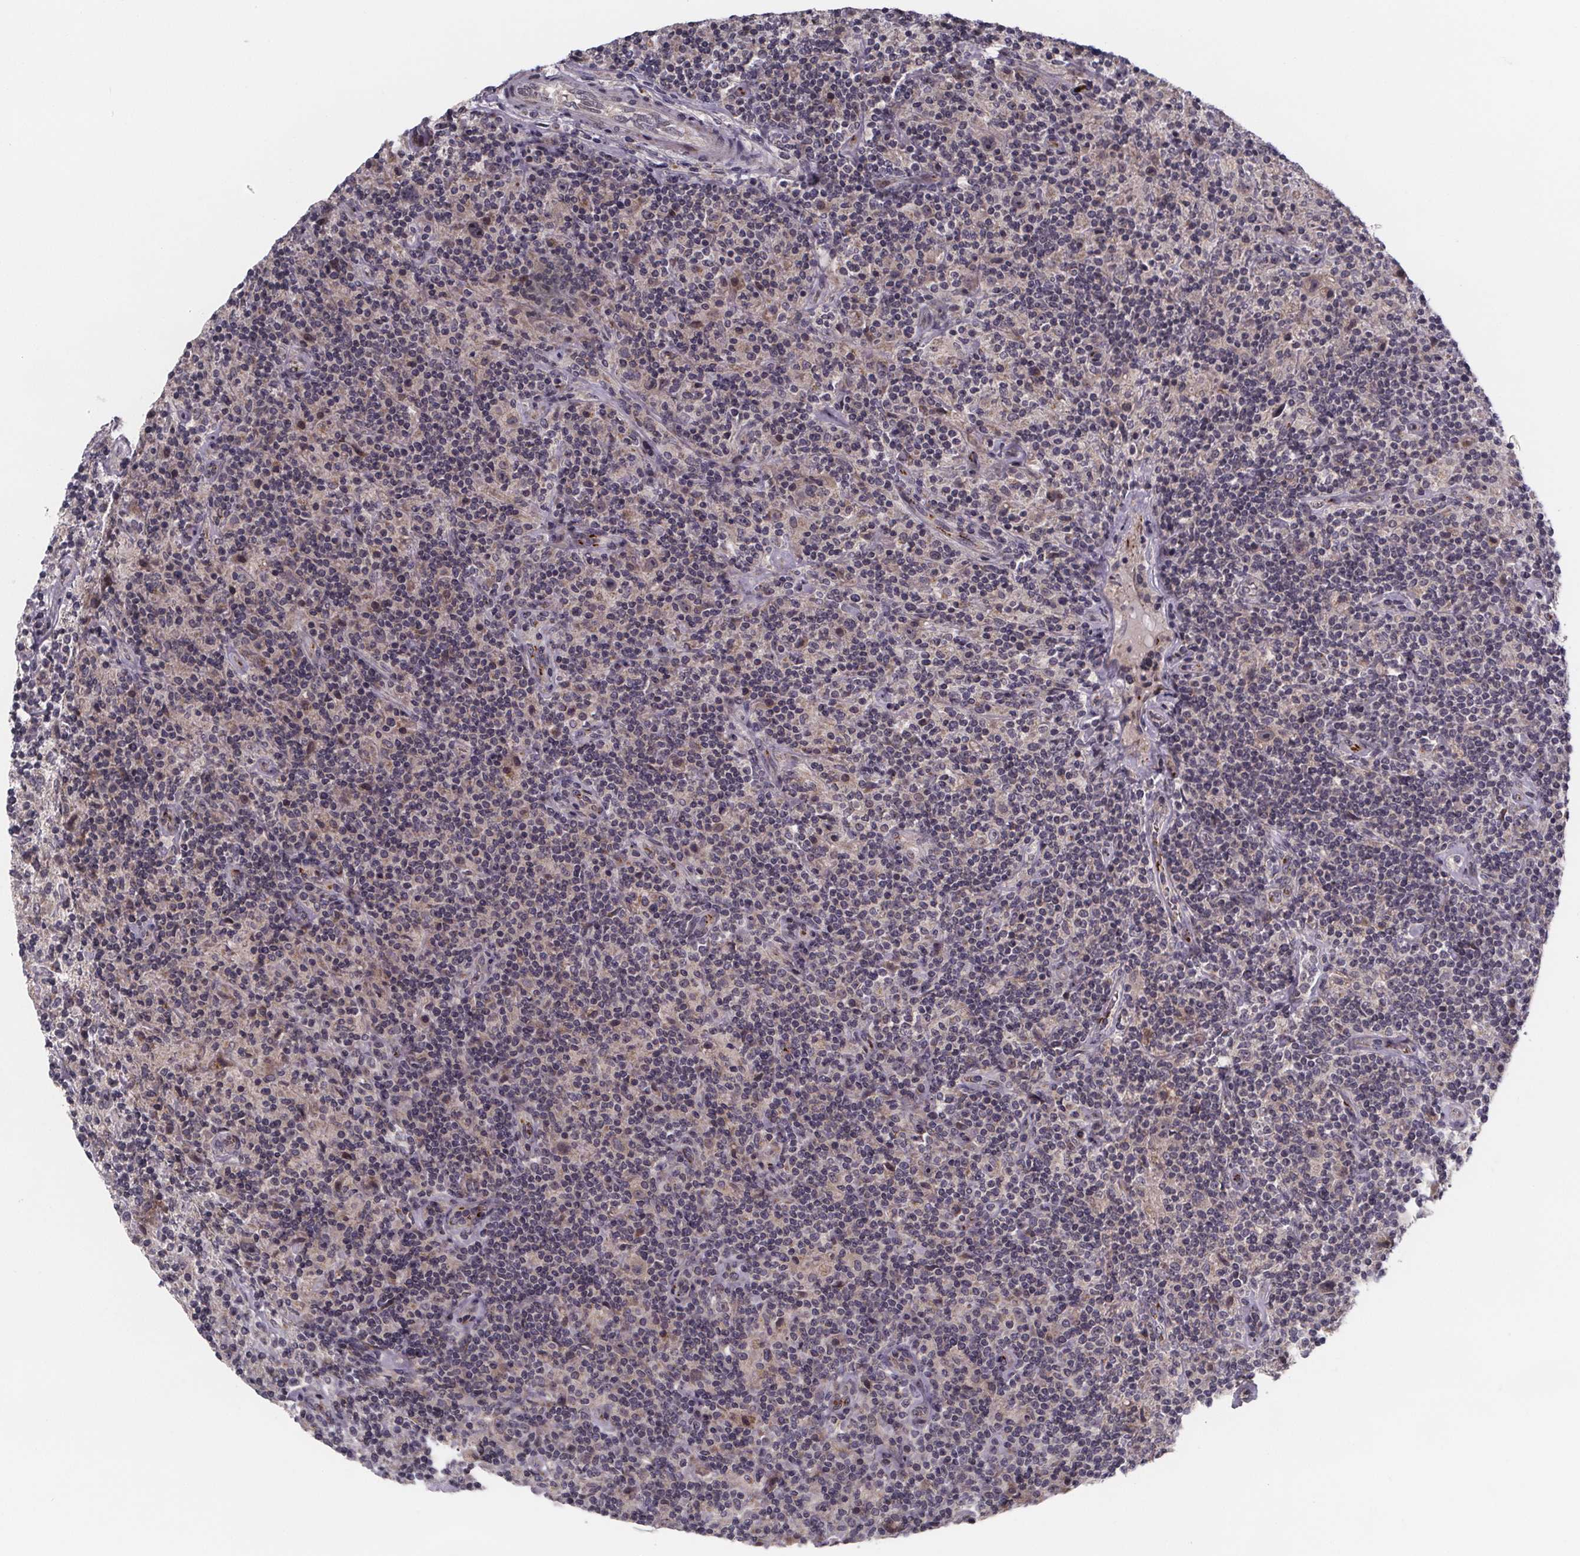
{"staining": {"intensity": "negative", "quantity": "none", "location": "none"}, "tissue": "lymphoma", "cell_type": "Tumor cells", "image_type": "cancer", "snomed": [{"axis": "morphology", "description": "Hodgkin's disease, NOS"}, {"axis": "topography", "description": "Lymph node"}], "caption": "Immunohistochemistry (IHC) of human Hodgkin's disease demonstrates no expression in tumor cells.", "gene": "NDST1", "patient": {"sex": "male", "age": 70}}